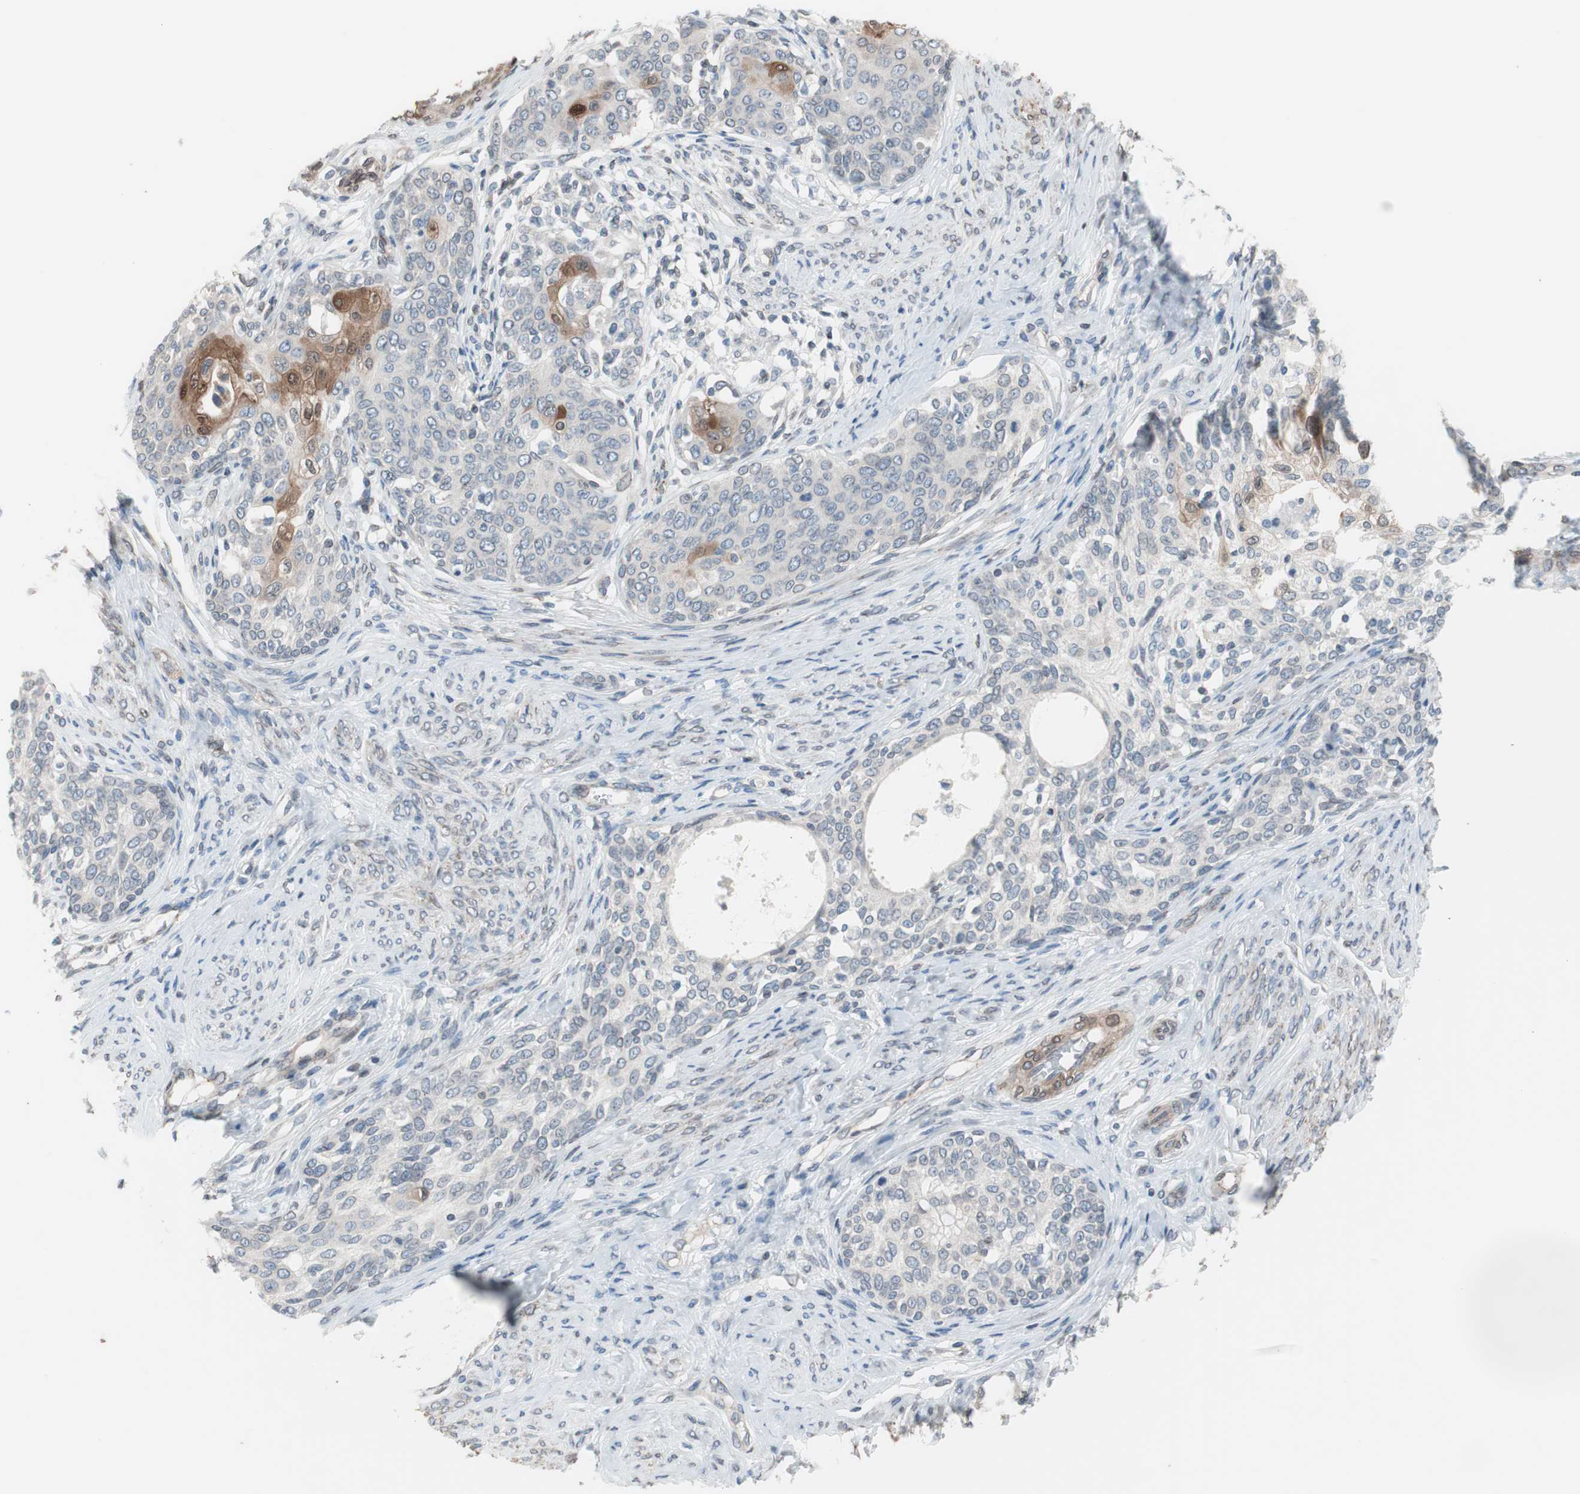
{"staining": {"intensity": "moderate", "quantity": "<25%", "location": "cytoplasmic/membranous,nuclear"}, "tissue": "cervical cancer", "cell_type": "Tumor cells", "image_type": "cancer", "snomed": [{"axis": "morphology", "description": "Squamous cell carcinoma, NOS"}, {"axis": "morphology", "description": "Adenocarcinoma, NOS"}, {"axis": "topography", "description": "Cervix"}], "caption": "Approximately <25% of tumor cells in cervical cancer display moderate cytoplasmic/membranous and nuclear protein expression as visualized by brown immunohistochemical staining.", "gene": "ARNT2", "patient": {"sex": "female", "age": 52}}